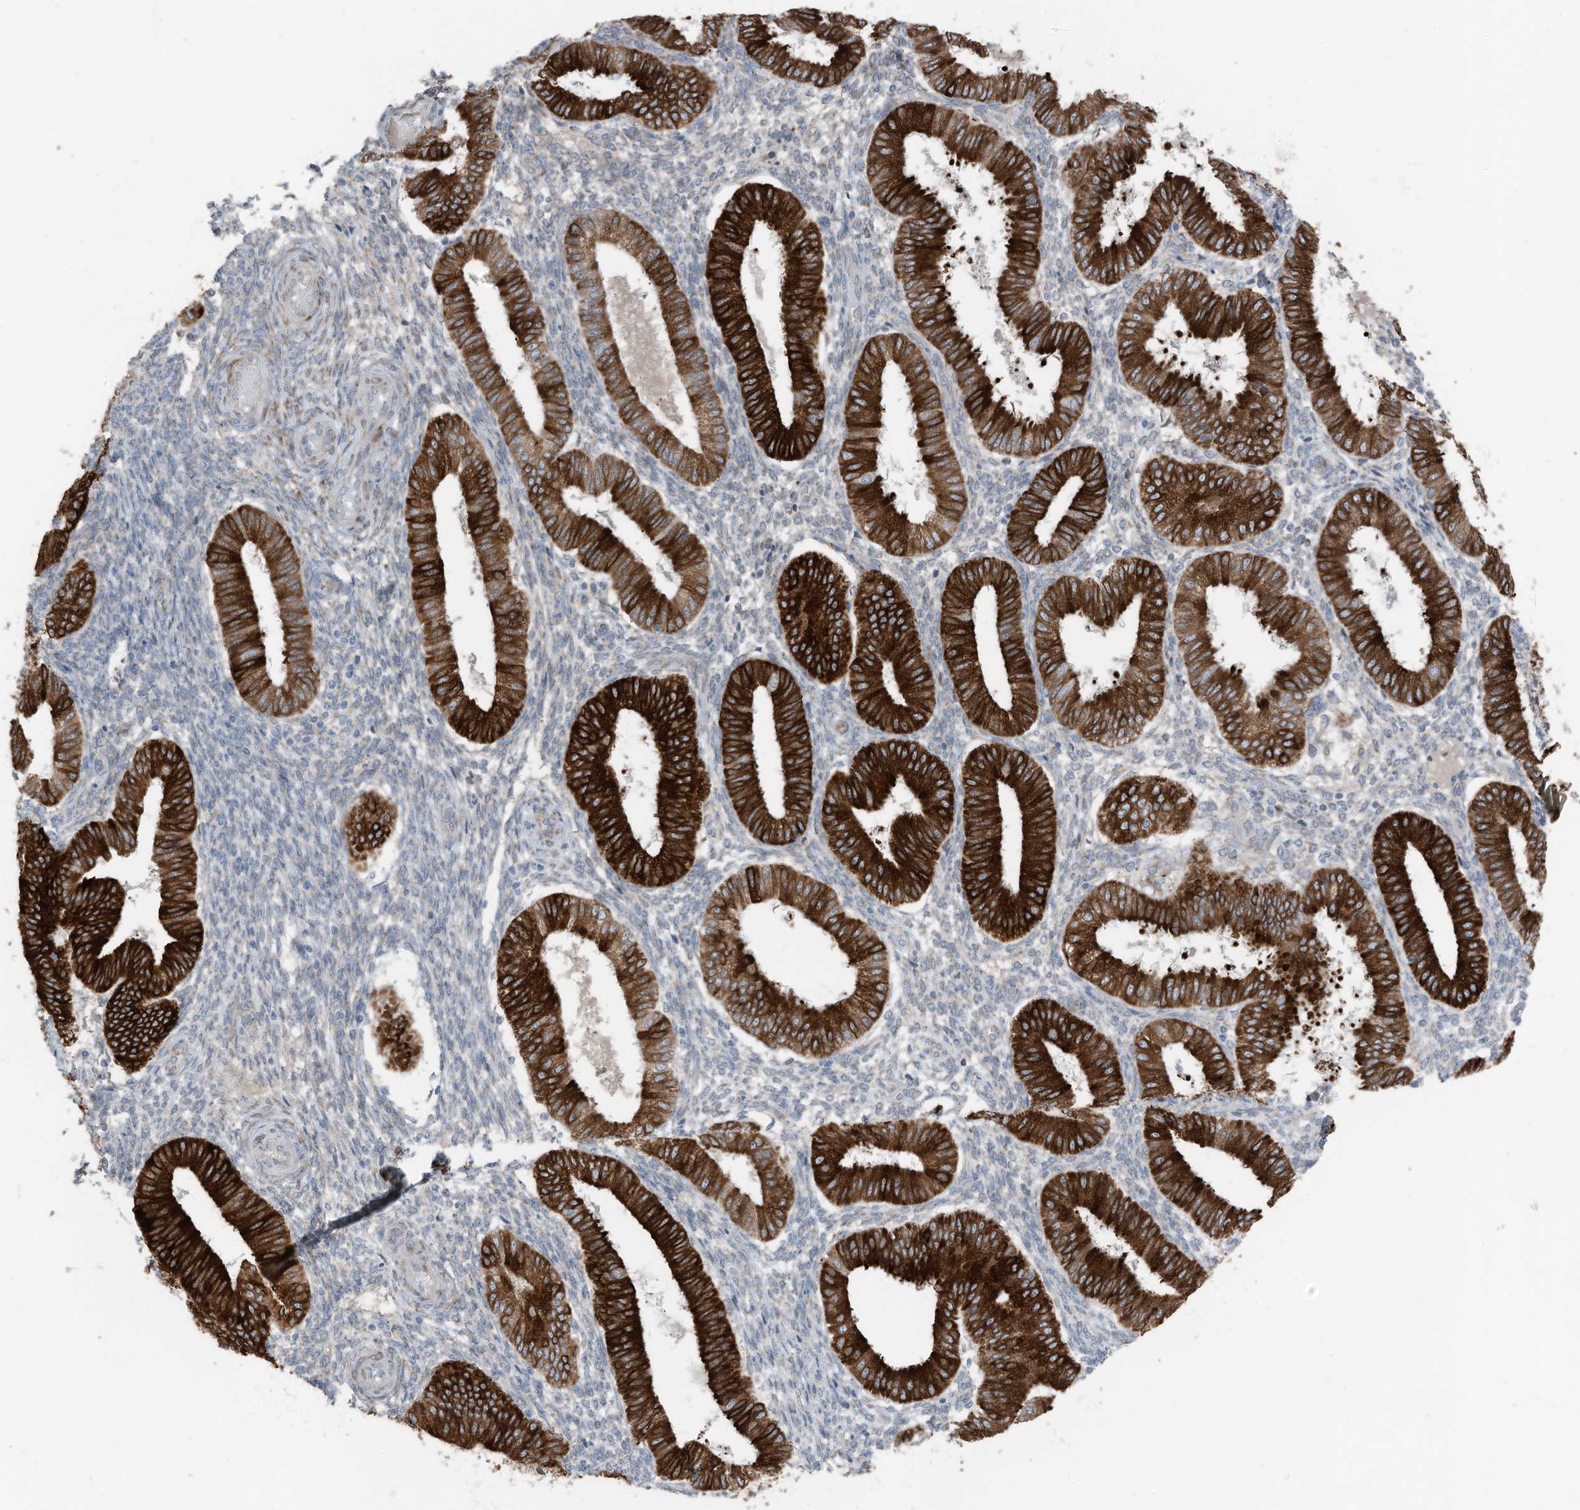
{"staining": {"intensity": "weak", "quantity": "25%-75%", "location": "cytoplasmic/membranous"}, "tissue": "endometrium", "cell_type": "Cells in endometrial stroma", "image_type": "normal", "snomed": [{"axis": "morphology", "description": "Normal tissue, NOS"}, {"axis": "topography", "description": "Endometrium"}], "caption": "Immunohistochemical staining of normal endometrium displays low levels of weak cytoplasmic/membranous staining in about 25%-75% of cells in endometrial stroma. The staining was performed using DAB, with brown indicating positive protein expression. Nuclei are stained blue with hematoxylin.", "gene": "ARHGEF33", "patient": {"sex": "female", "age": 39}}